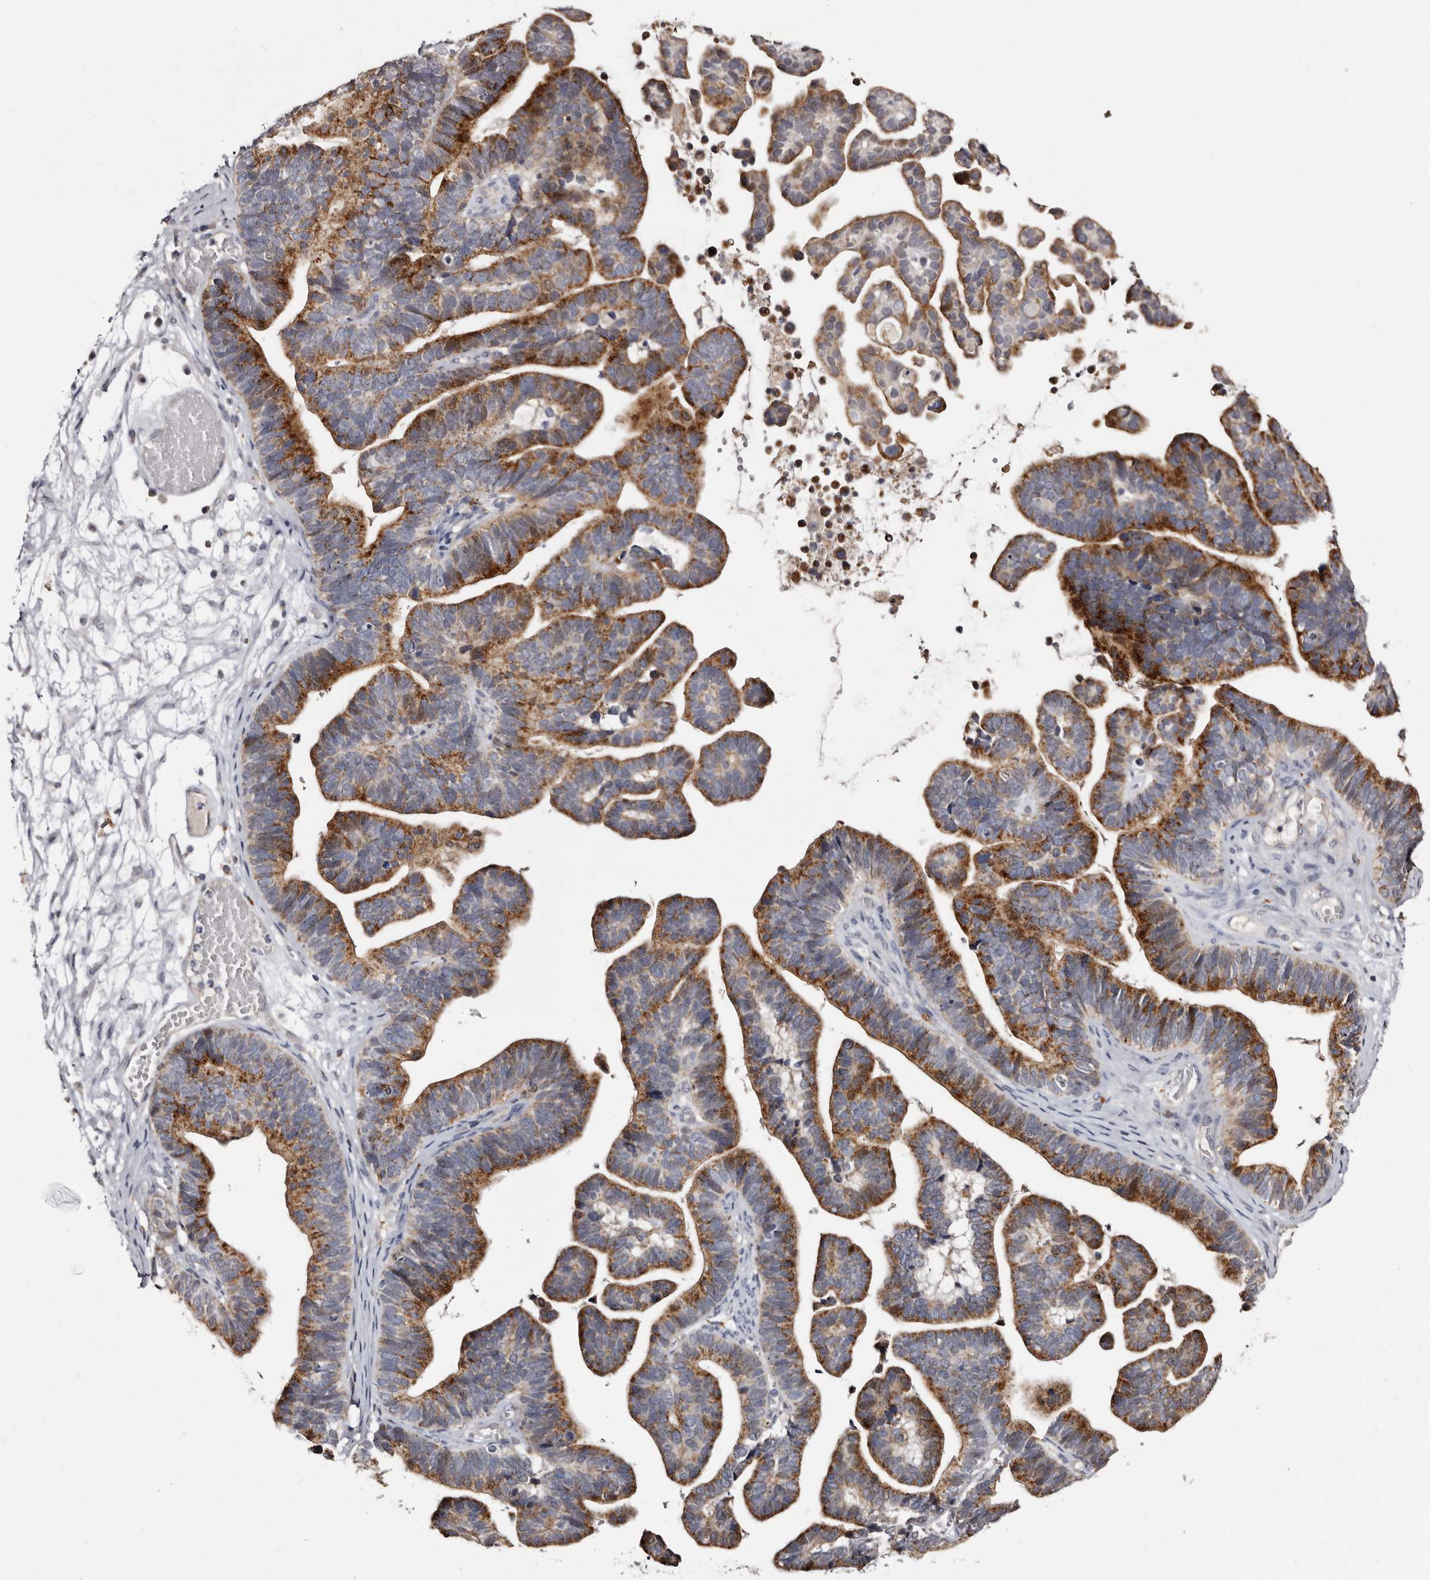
{"staining": {"intensity": "strong", "quantity": ">75%", "location": "cytoplasmic/membranous"}, "tissue": "ovarian cancer", "cell_type": "Tumor cells", "image_type": "cancer", "snomed": [{"axis": "morphology", "description": "Cystadenocarcinoma, serous, NOS"}, {"axis": "topography", "description": "Ovary"}], "caption": "DAB immunohistochemical staining of human ovarian serous cystadenocarcinoma shows strong cytoplasmic/membranous protein expression in about >75% of tumor cells.", "gene": "PTAFR", "patient": {"sex": "female", "age": 56}}